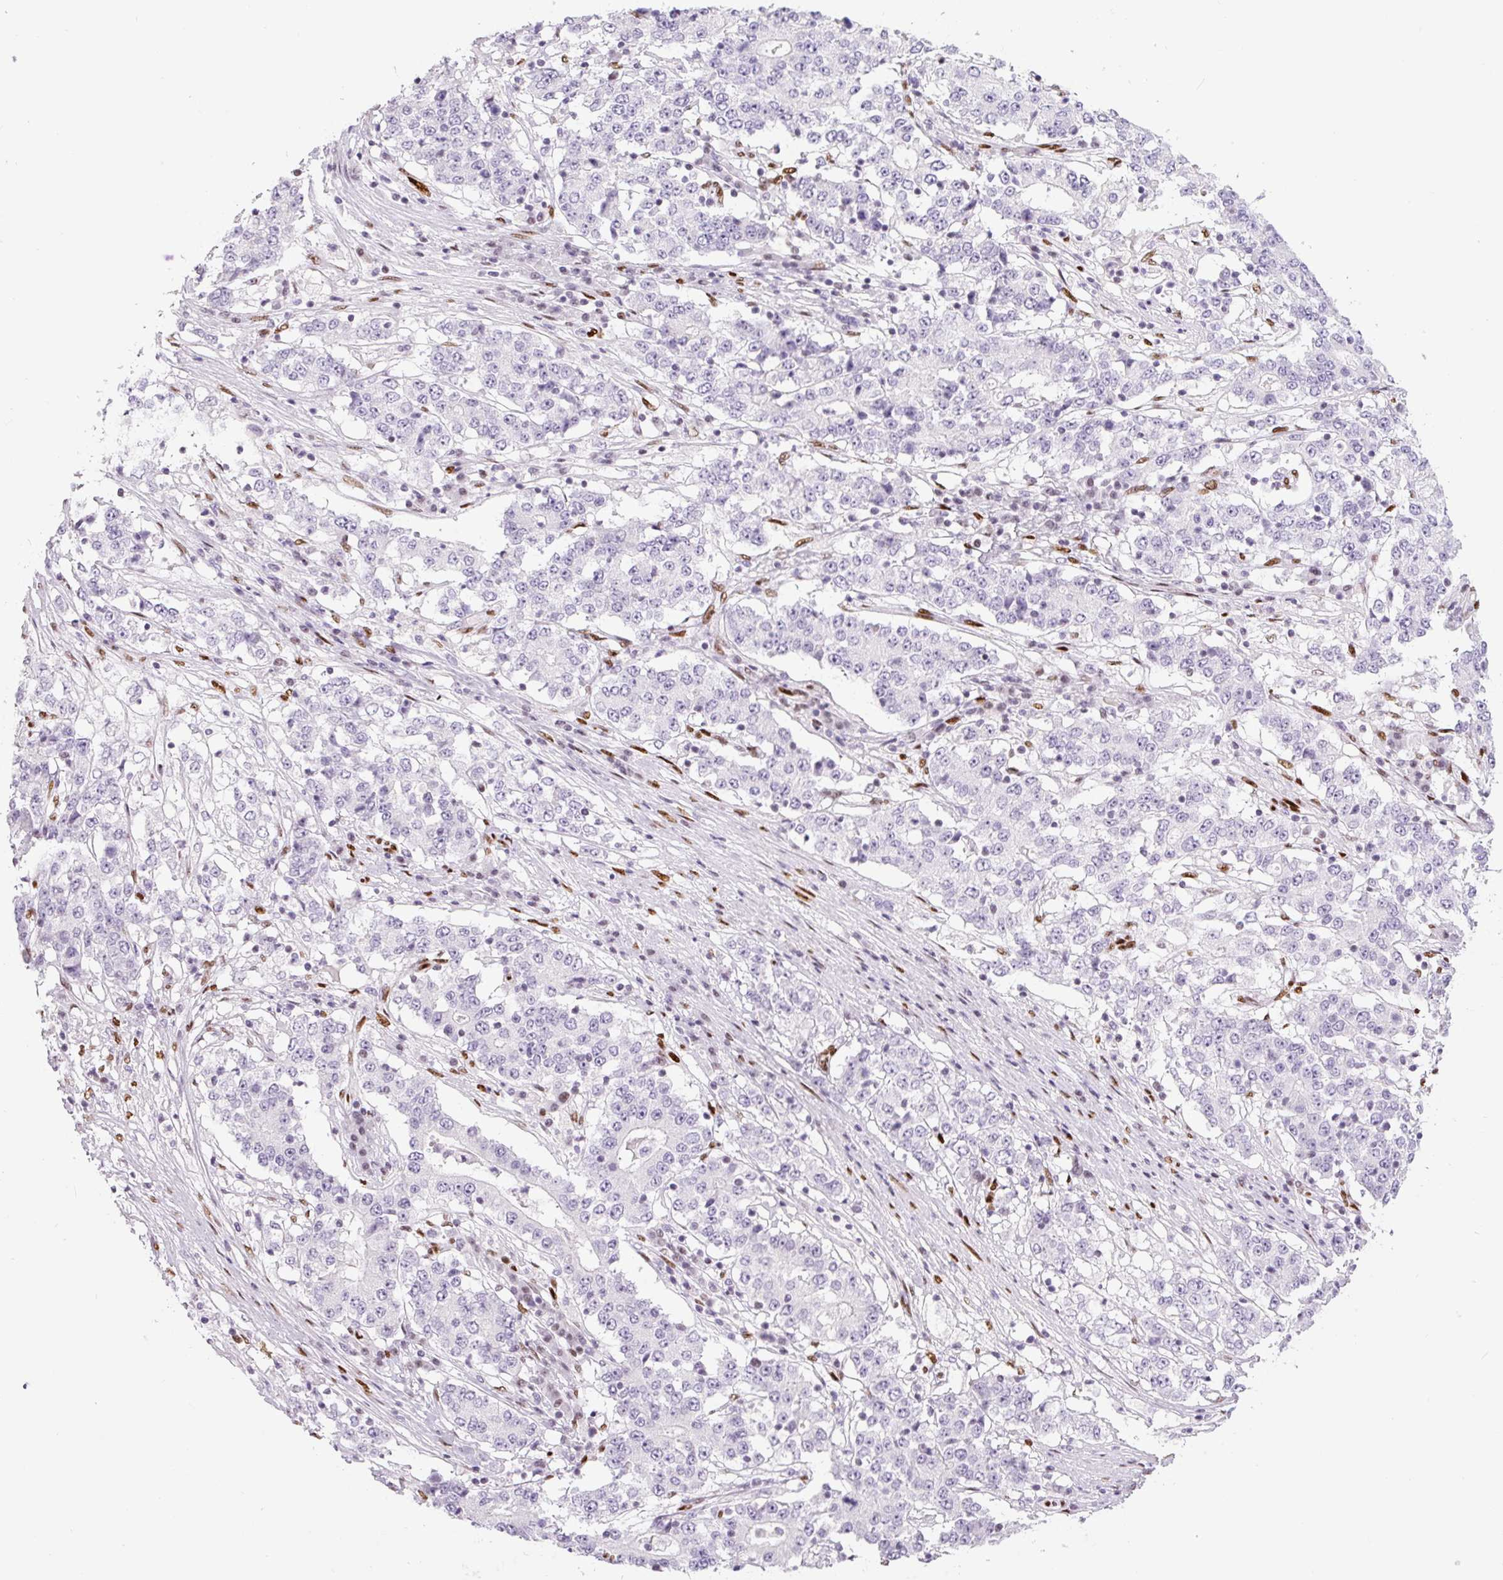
{"staining": {"intensity": "negative", "quantity": "none", "location": "none"}, "tissue": "stomach cancer", "cell_type": "Tumor cells", "image_type": "cancer", "snomed": [{"axis": "morphology", "description": "Adenocarcinoma, NOS"}, {"axis": "topography", "description": "Stomach"}], "caption": "This is an IHC micrograph of stomach cancer. There is no positivity in tumor cells.", "gene": "ZEB1", "patient": {"sex": "male", "age": 59}}